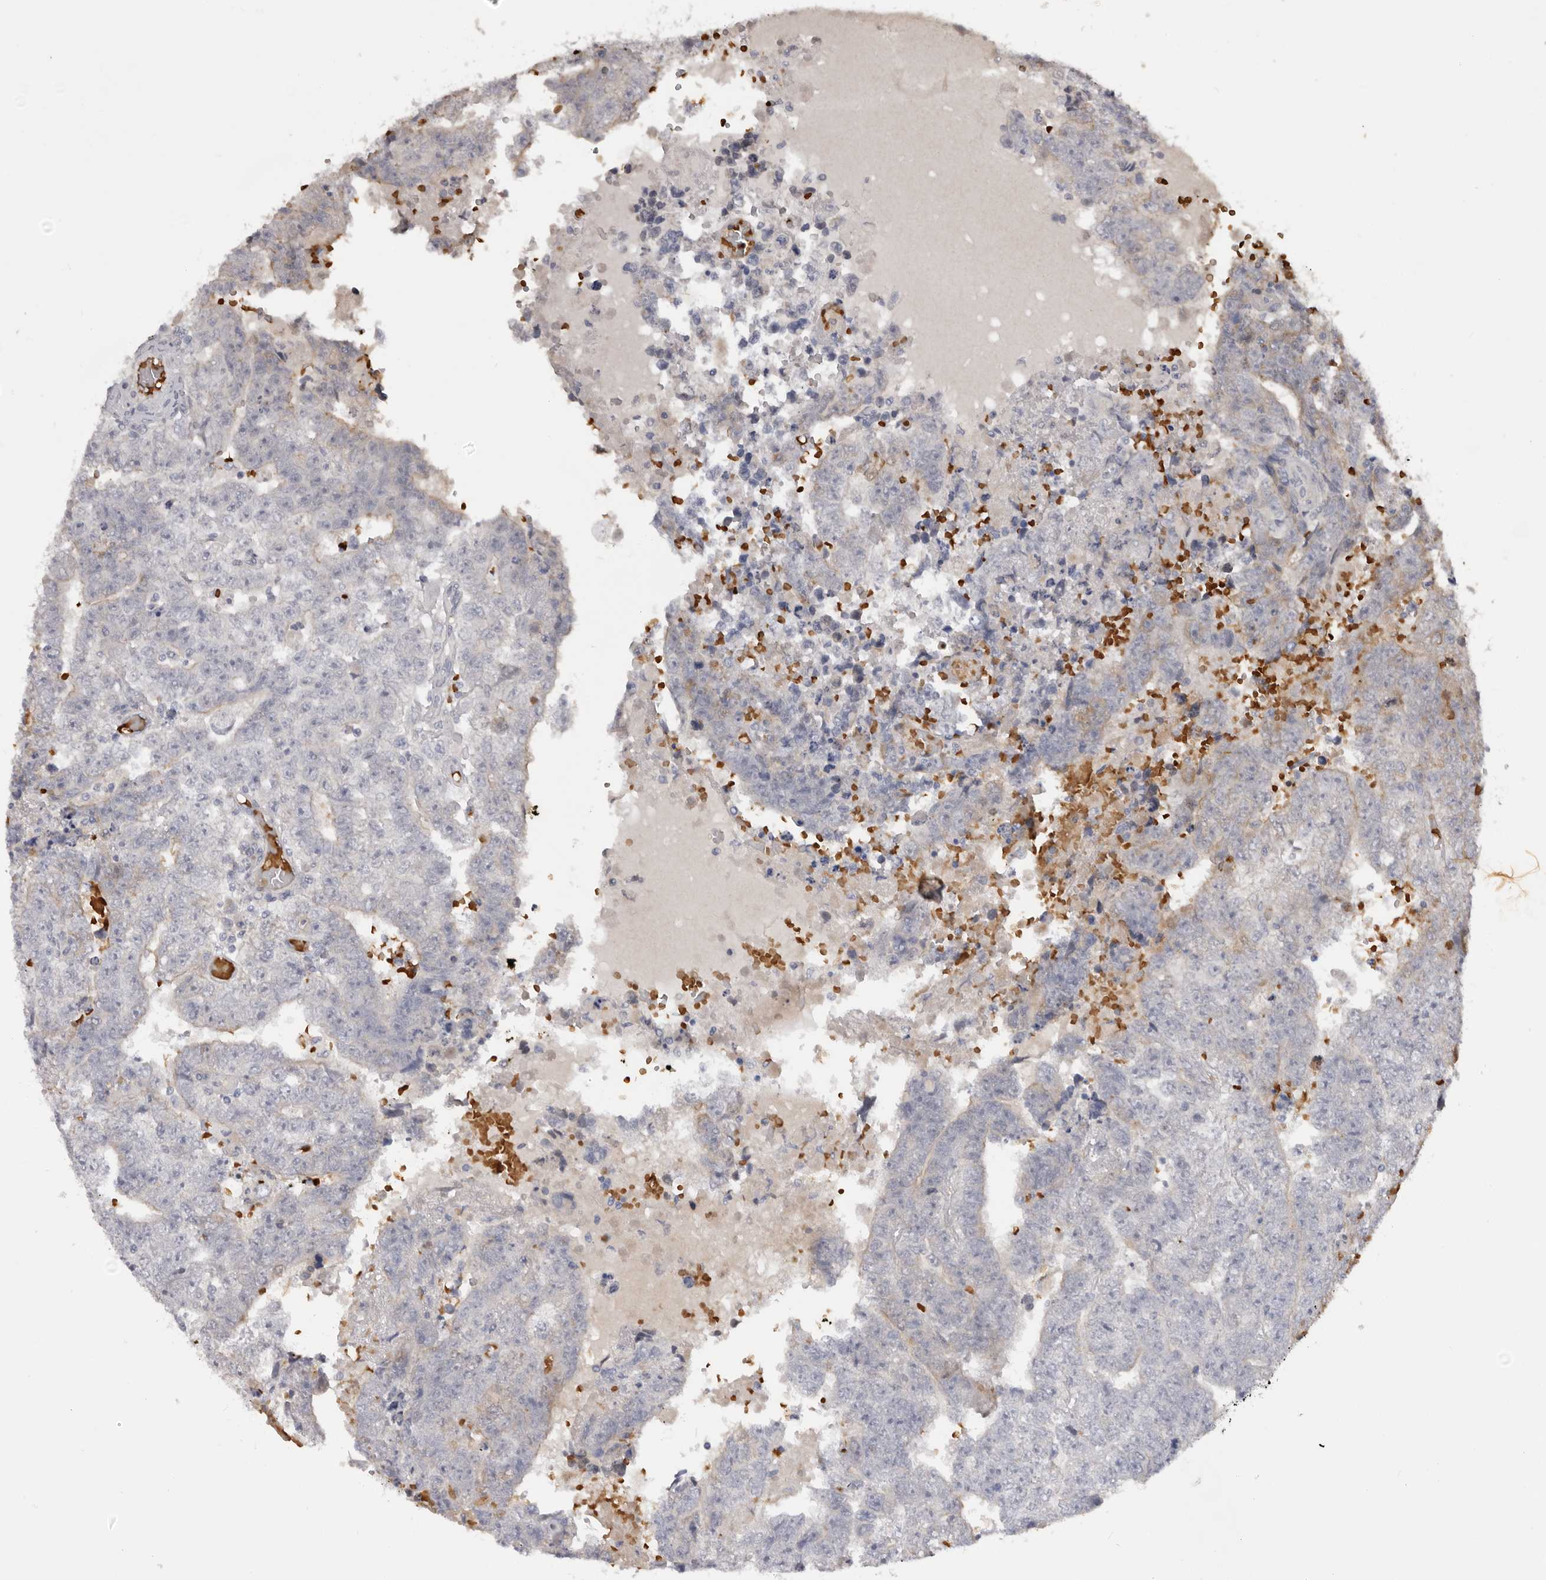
{"staining": {"intensity": "negative", "quantity": "none", "location": "none"}, "tissue": "testis cancer", "cell_type": "Tumor cells", "image_type": "cancer", "snomed": [{"axis": "morphology", "description": "Carcinoma, Embryonal, NOS"}, {"axis": "topography", "description": "Testis"}], "caption": "This histopathology image is of testis cancer stained with immunohistochemistry to label a protein in brown with the nuclei are counter-stained blue. There is no expression in tumor cells.", "gene": "TNR", "patient": {"sex": "male", "age": 25}}